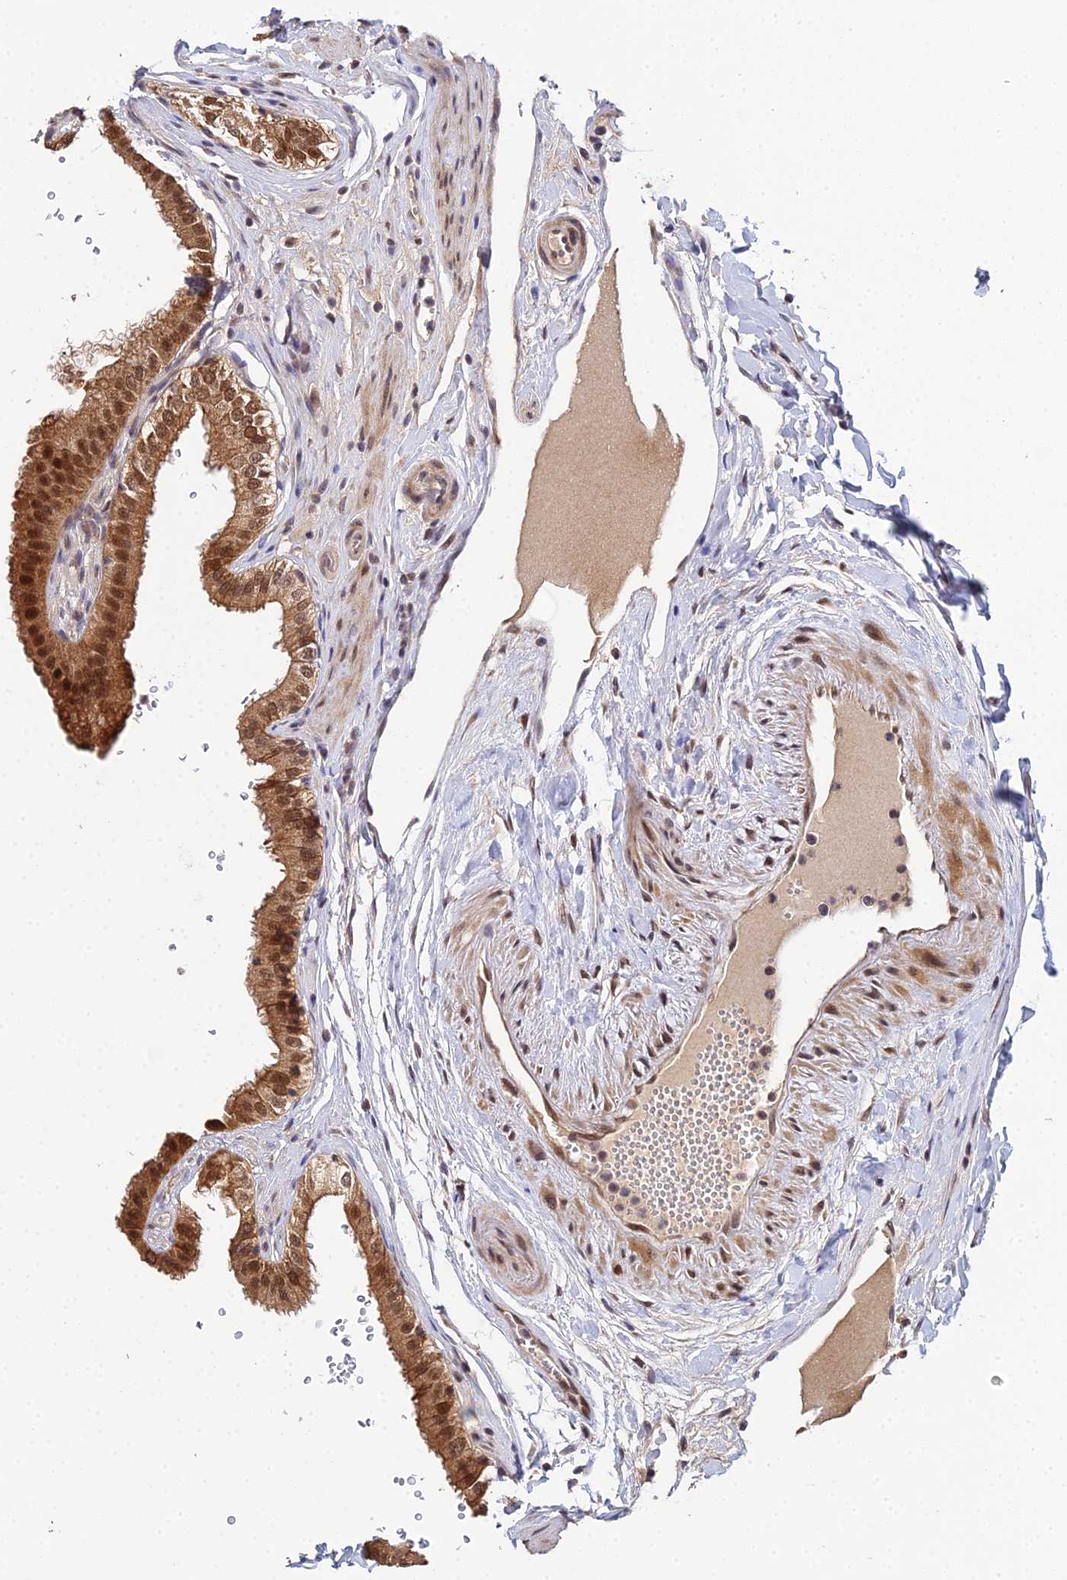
{"staining": {"intensity": "strong", "quantity": ">75%", "location": "cytoplasmic/membranous,nuclear"}, "tissue": "gallbladder", "cell_type": "Glandular cells", "image_type": "normal", "snomed": [{"axis": "morphology", "description": "Normal tissue, NOS"}, {"axis": "topography", "description": "Gallbladder"}], "caption": "Strong cytoplasmic/membranous,nuclear staining for a protein is identified in approximately >75% of glandular cells of benign gallbladder using IHC.", "gene": "BIVM", "patient": {"sex": "female", "age": 61}}